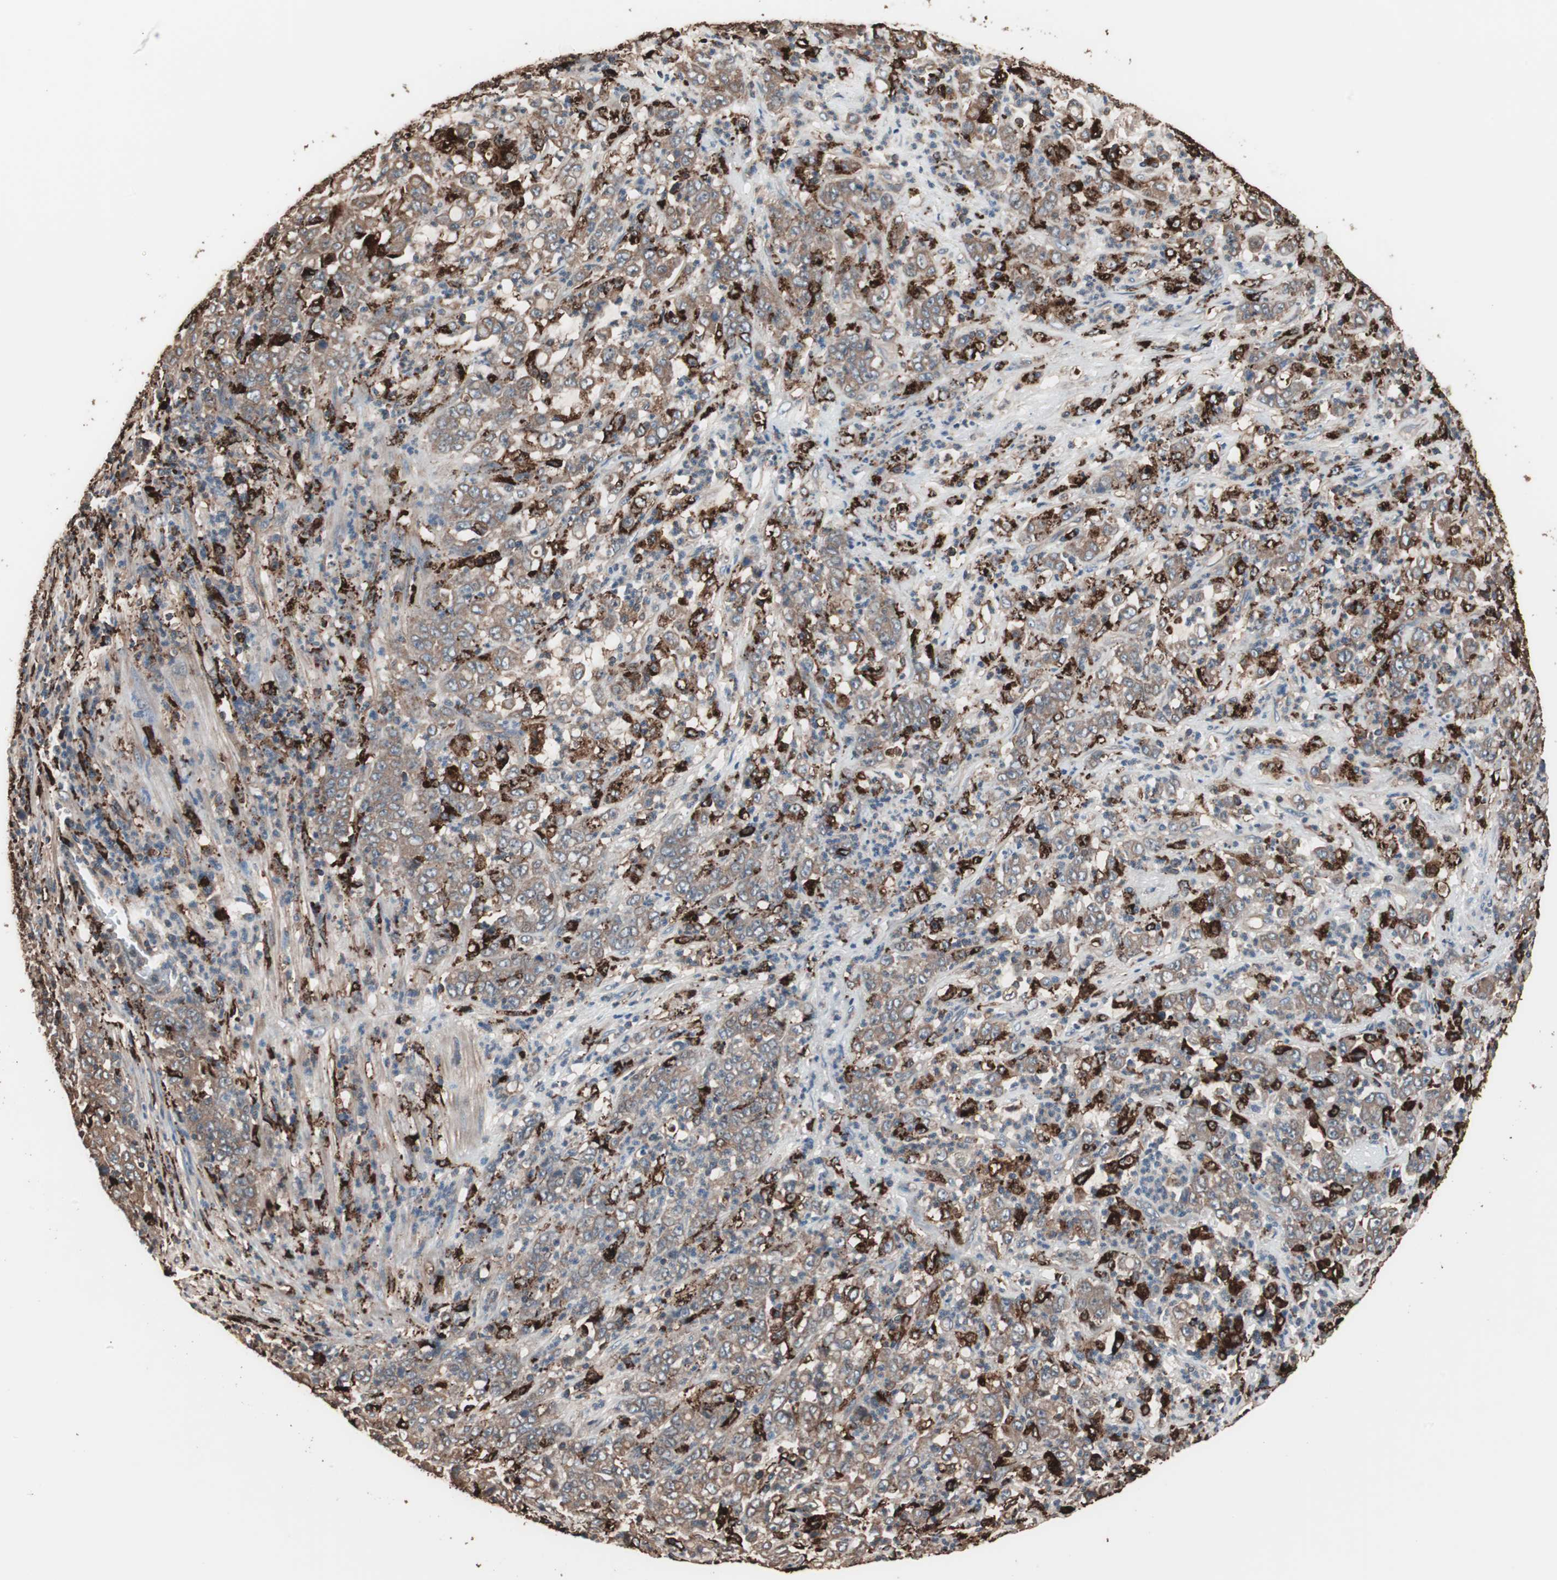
{"staining": {"intensity": "moderate", "quantity": ">75%", "location": "cytoplasmic/membranous"}, "tissue": "stomach cancer", "cell_type": "Tumor cells", "image_type": "cancer", "snomed": [{"axis": "morphology", "description": "Adenocarcinoma, NOS"}, {"axis": "topography", "description": "Stomach, lower"}], "caption": "Immunohistochemistry photomicrograph of stomach cancer stained for a protein (brown), which exhibits medium levels of moderate cytoplasmic/membranous staining in about >75% of tumor cells.", "gene": "CCT3", "patient": {"sex": "female", "age": 71}}